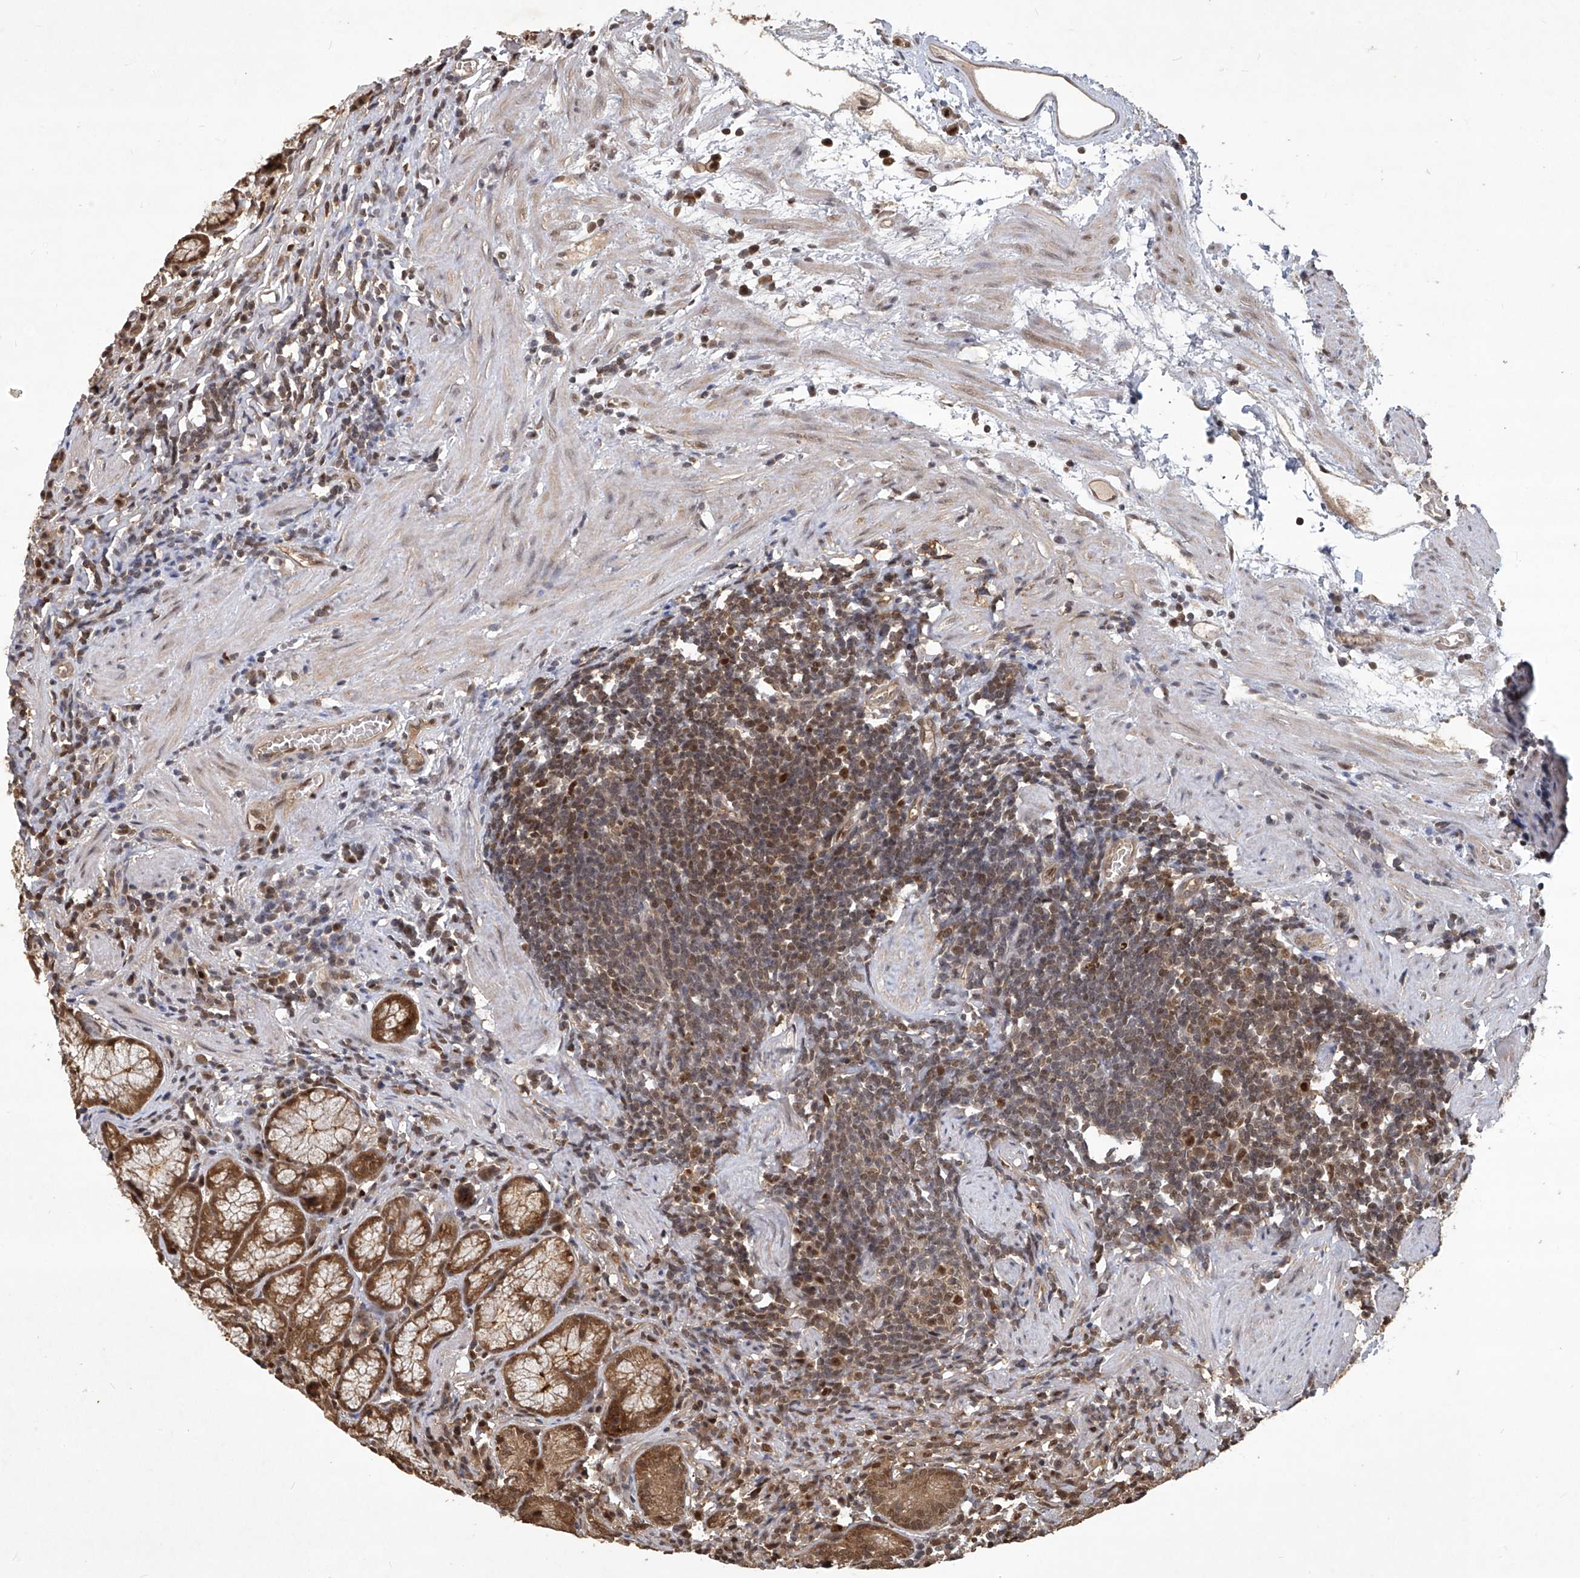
{"staining": {"intensity": "moderate", "quantity": ">75%", "location": "cytoplasmic/membranous,nuclear"}, "tissue": "stomach", "cell_type": "Glandular cells", "image_type": "normal", "snomed": [{"axis": "morphology", "description": "Normal tissue, NOS"}, {"axis": "topography", "description": "Stomach"}], "caption": "High-power microscopy captured an IHC image of unremarkable stomach, revealing moderate cytoplasmic/membranous,nuclear positivity in approximately >75% of glandular cells.", "gene": "PSMB1", "patient": {"sex": "male", "age": 55}}